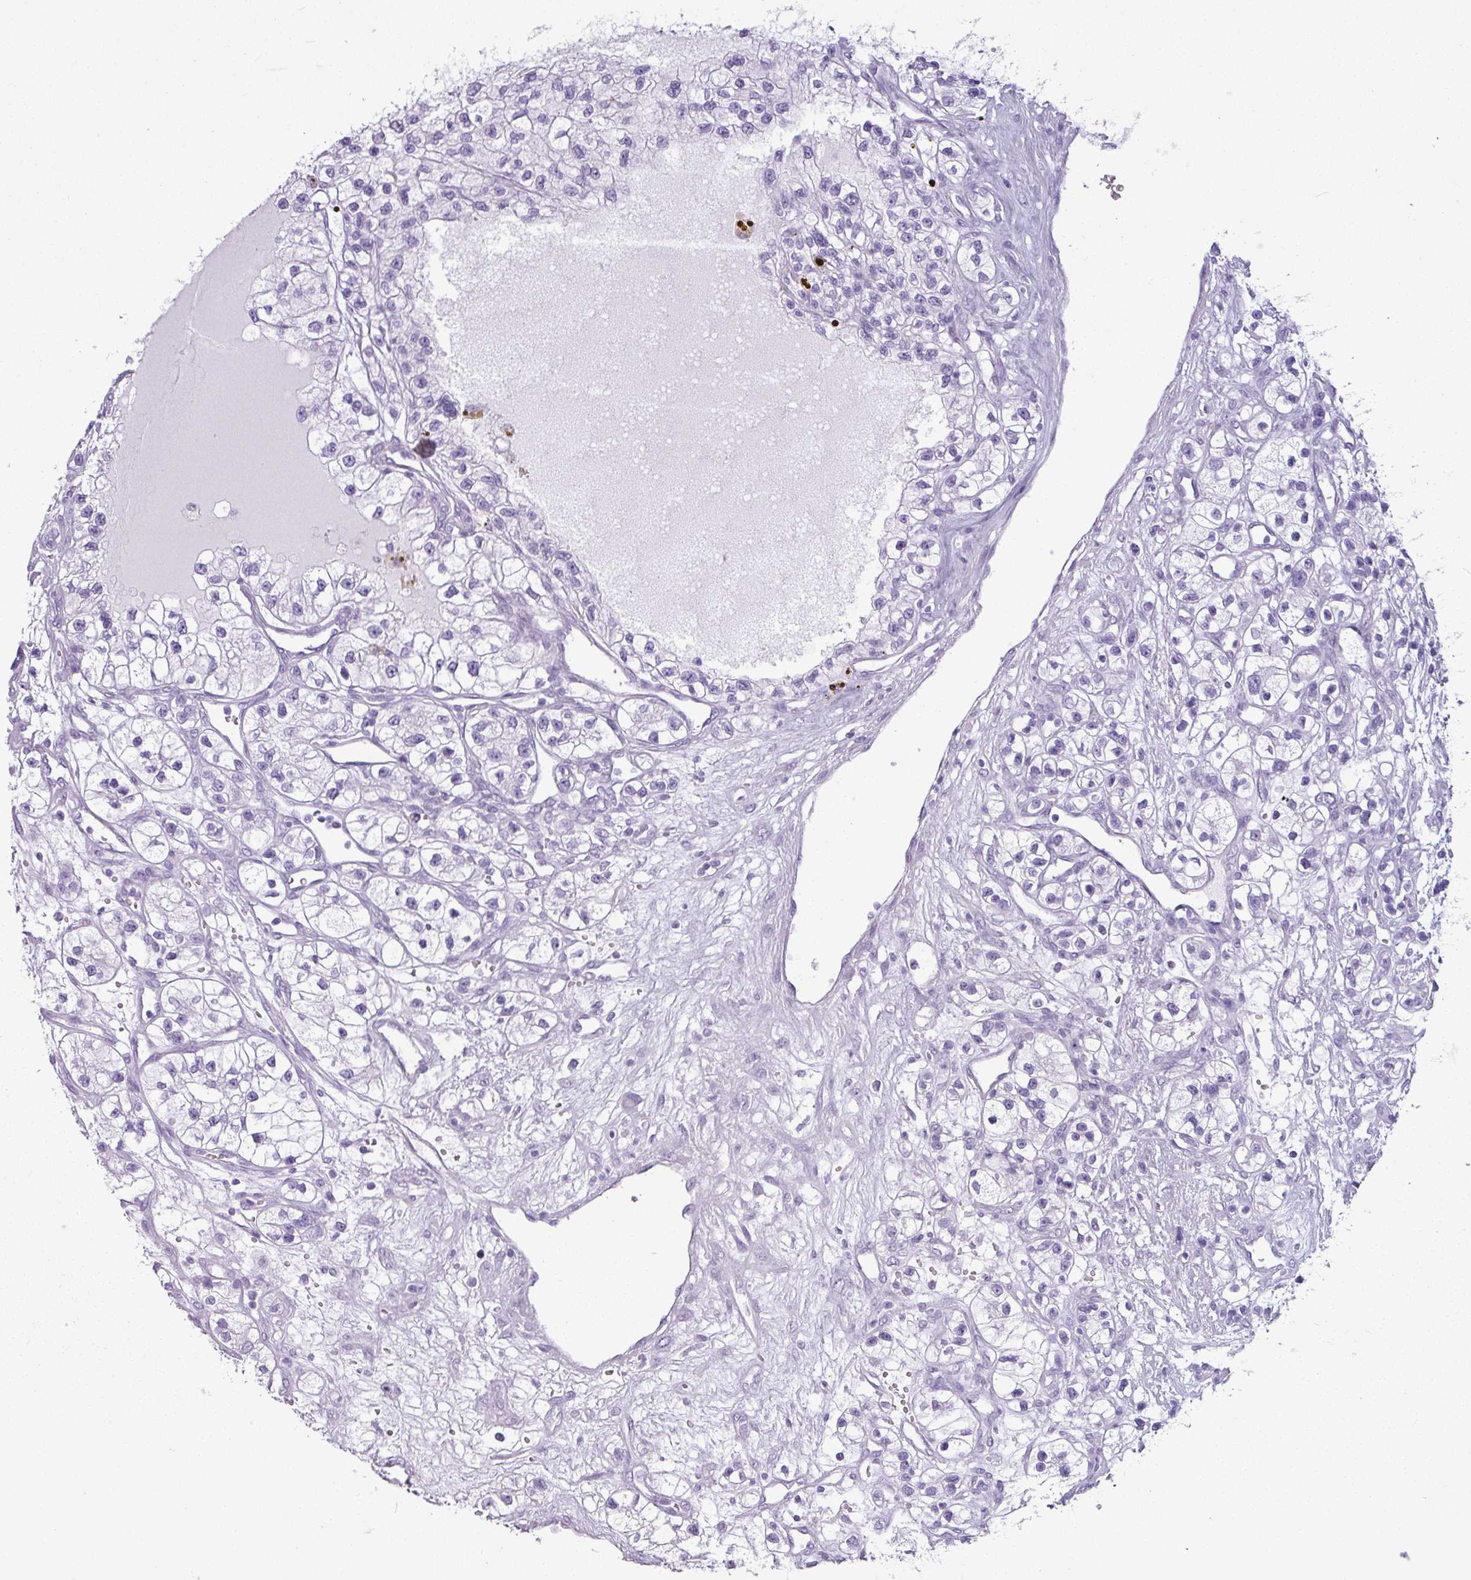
{"staining": {"intensity": "negative", "quantity": "none", "location": "none"}, "tissue": "renal cancer", "cell_type": "Tumor cells", "image_type": "cancer", "snomed": [{"axis": "morphology", "description": "Adenocarcinoma, NOS"}, {"axis": "topography", "description": "Kidney"}], "caption": "IHC micrograph of human renal adenocarcinoma stained for a protein (brown), which reveals no staining in tumor cells. (DAB immunohistochemistry (IHC), high magnification).", "gene": "AMY1B", "patient": {"sex": "female", "age": 57}}